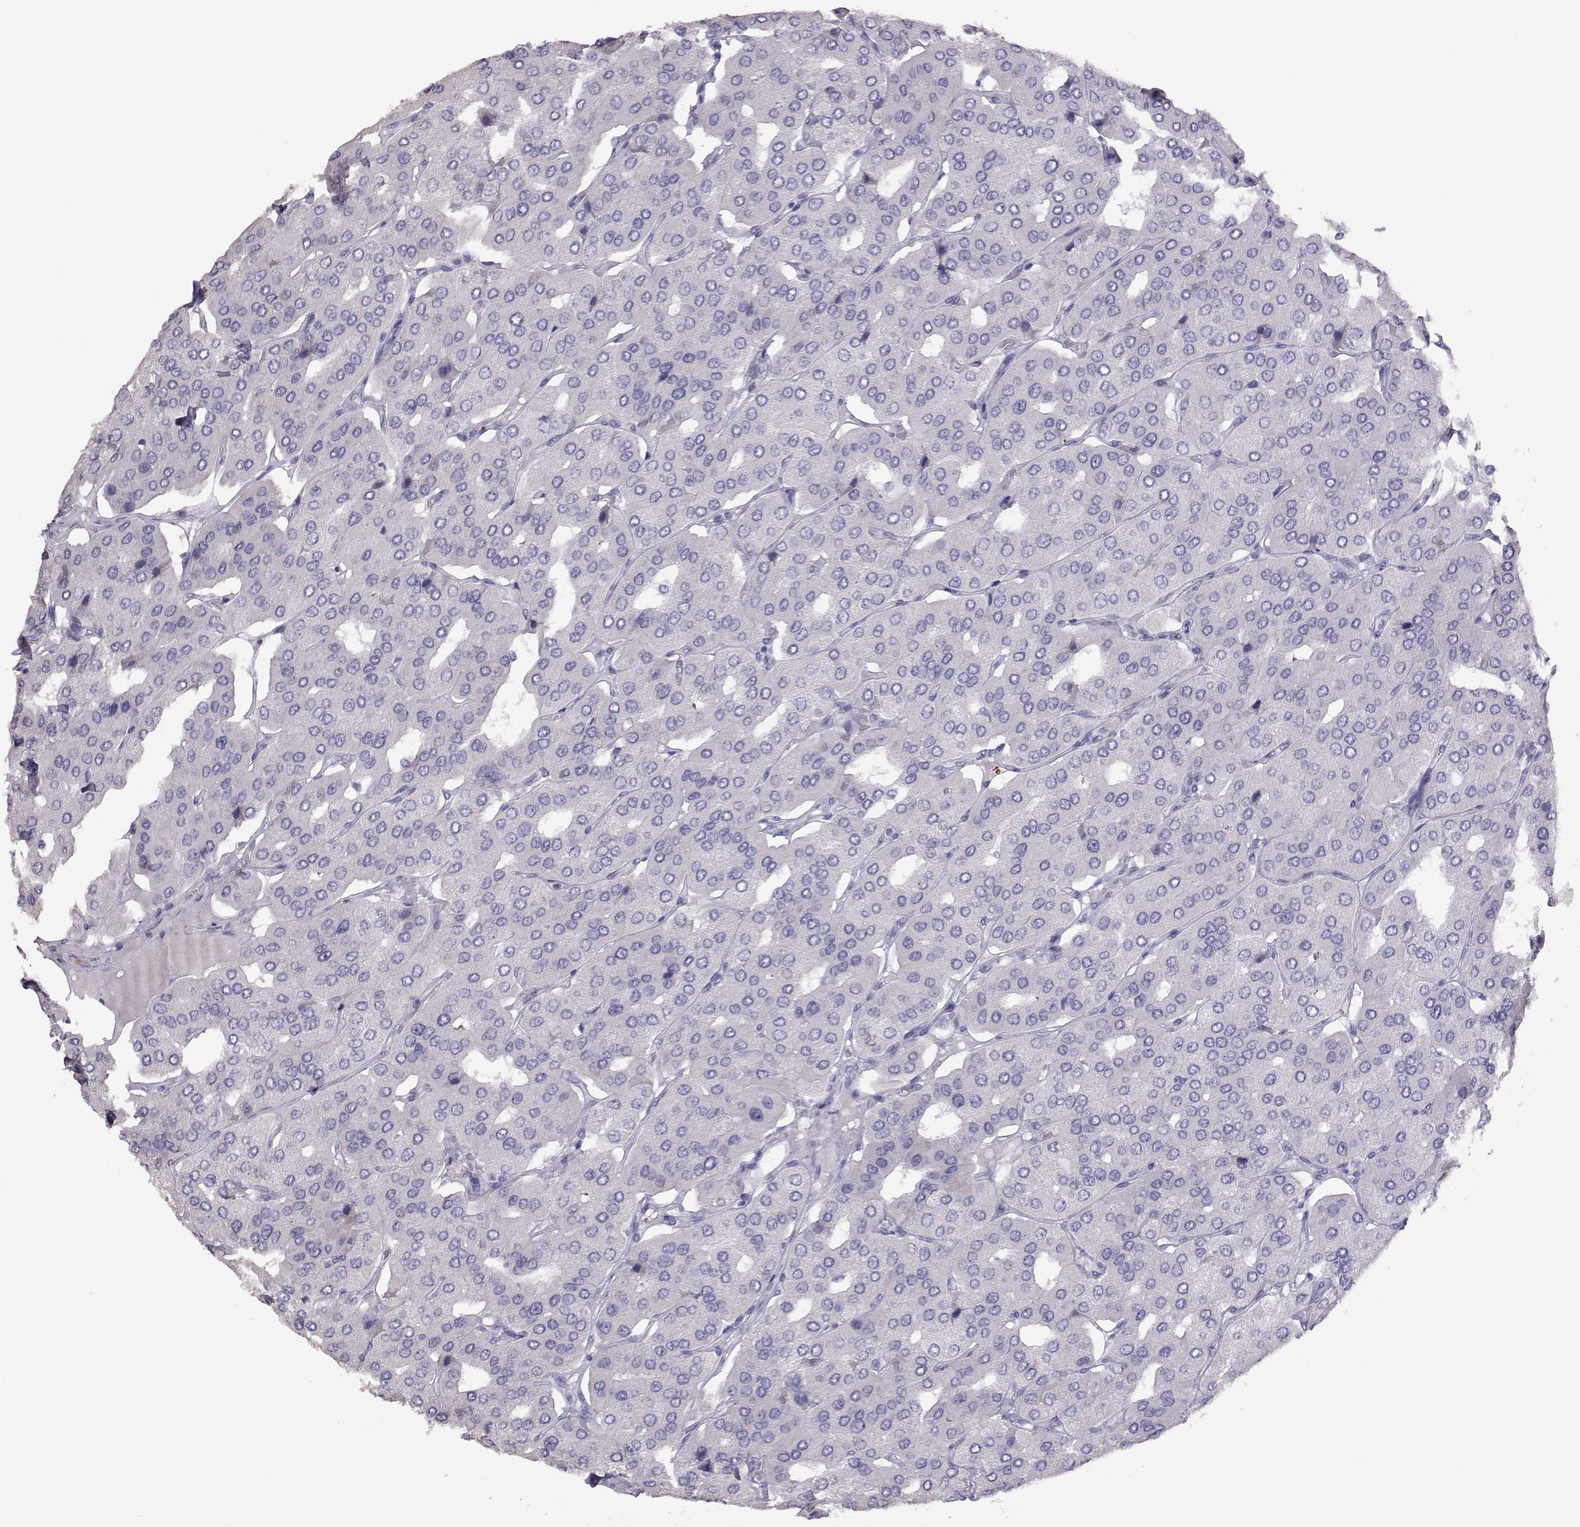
{"staining": {"intensity": "negative", "quantity": "none", "location": "none"}, "tissue": "parathyroid gland", "cell_type": "Glandular cells", "image_type": "normal", "snomed": [{"axis": "morphology", "description": "Normal tissue, NOS"}, {"axis": "morphology", "description": "Adenoma, NOS"}, {"axis": "topography", "description": "Parathyroid gland"}], "caption": "IHC micrograph of unremarkable human parathyroid gland stained for a protein (brown), which displays no positivity in glandular cells.", "gene": "PMCH", "patient": {"sex": "female", "age": 86}}